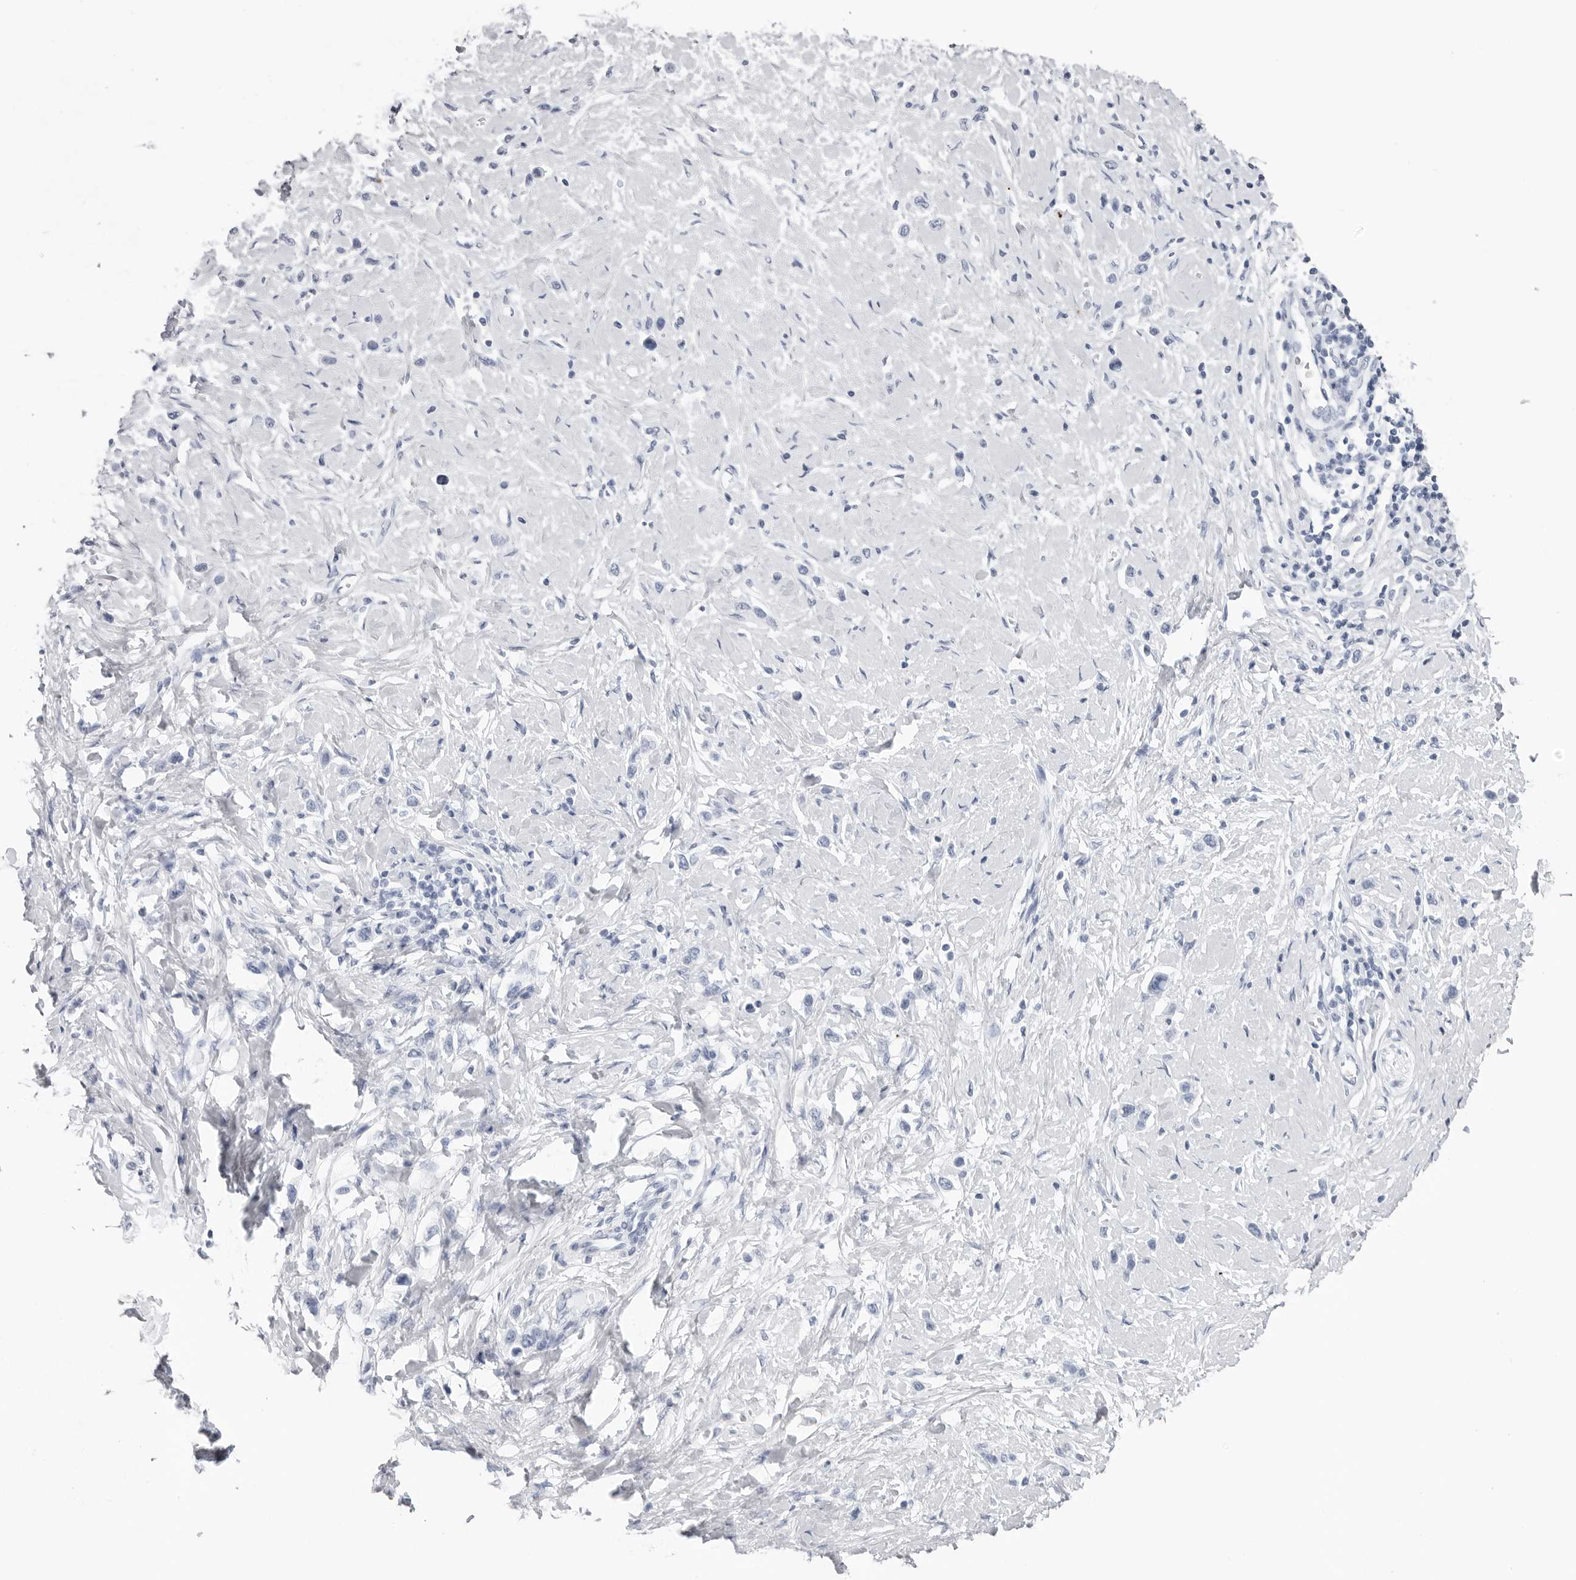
{"staining": {"intensity": "negative", "quantity": "none", "location": "none"}, "tissue": "stomach cancer", "cell_type": "Tumor cells", "image_type": "cancer", "snomed": [{"axis": "morphology", "description": "Adenocarcinoma, NOS"}, {"axis": "topography", "description": "Stomach"}], "caption": "An immunohistochemistry (IHC) image of stomach adenocarcinoma is shown. There is no staining in tumor cells of stomach adenocarcinoma.", "gene": "CST2", "patient": {"sex": "female", "age": 65}}